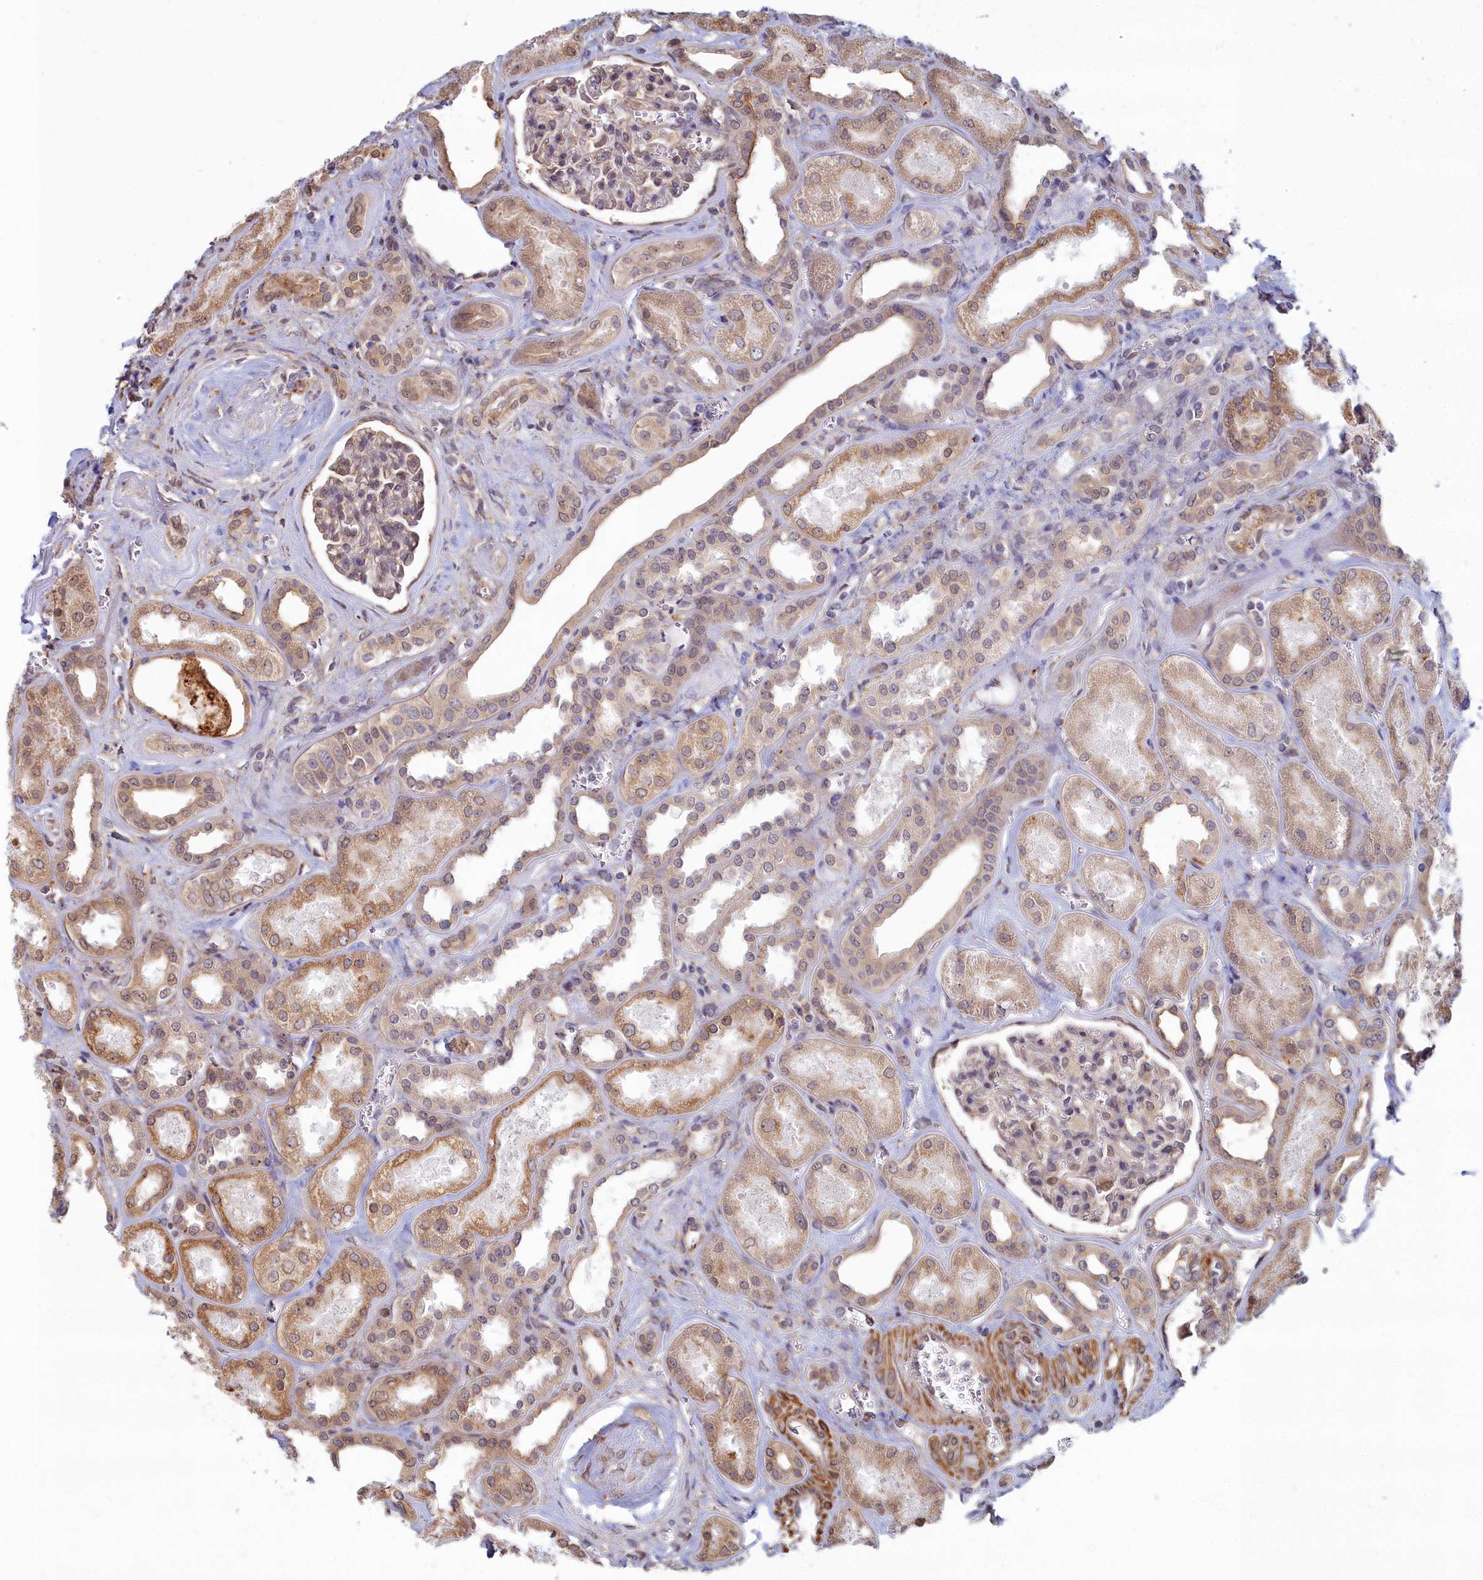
{"staining": {"intensity": "weak", "quantity": "<25%", "location": "nuclear"}, "tissue": "kidney", "cell_type": "Cells in glomeruli", "image_type": "normal", "snomed": [{"axis": "morphology", "description": "Normal tissue, NOS"}, {"axis": "morphology", "description": "Adenocarcinoma, NOS"}, {"axis": "topography", "description": "Kidney"}], "caption": "An IHC histopathology image of benign kidney is shown. There is no staining in cells in glomeruli of kidney. Brightfield microscopy of immunohistochemistry (IHC) stained with DAB (3,3'-diaminobenzidine) (brown) and hematoxylin (blue), captured at high magnification.", "gene": "MAK16", "patient": {"sex": "female", "age": 68}}